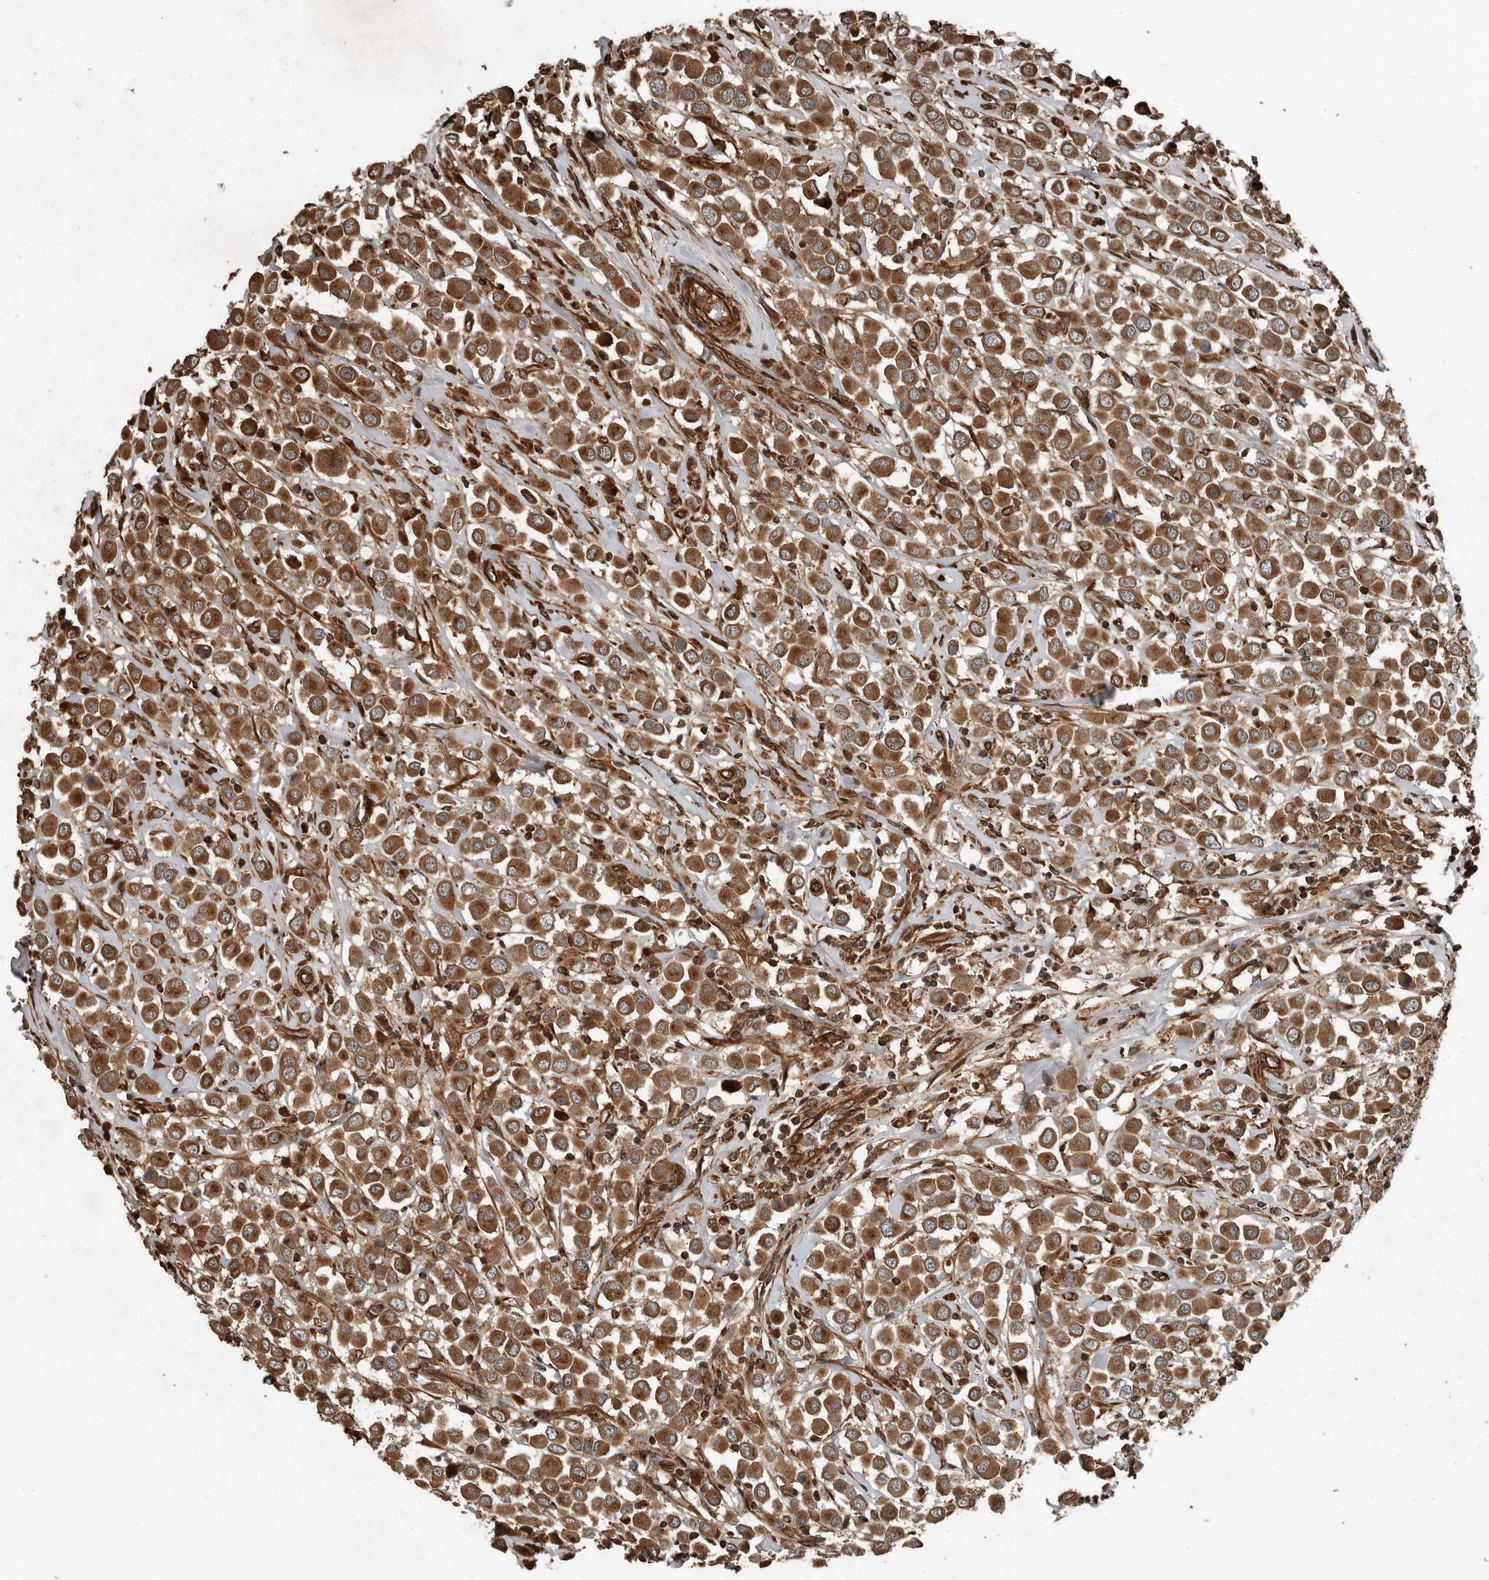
{"staining": {"intensity": "strong", "quantity": ">75%", "location": "cytoplasmic/membranous"}, "tissue": "breast cancer", "cell_type": "Tumor cells", "image_type": "cancer", "snomed": [{"axis": "morphology", "description": "Duct carcinoma"}, {"axis": "topography", "description": "Breast"}], "caption": "Breast invasive ductal carcinoma stained with DAB (3,3'-diaminobenzidine) IHC demonstrates high levels of strong cytoplasmic/membranous expression in about >75% of tumor cells. Using DAB (brown) and hematoxylin (blue) stains, captured at high magnification using brightfield microscopy.", "gene": "YOD1", "patient": {"sex": "female", "age": 61}}